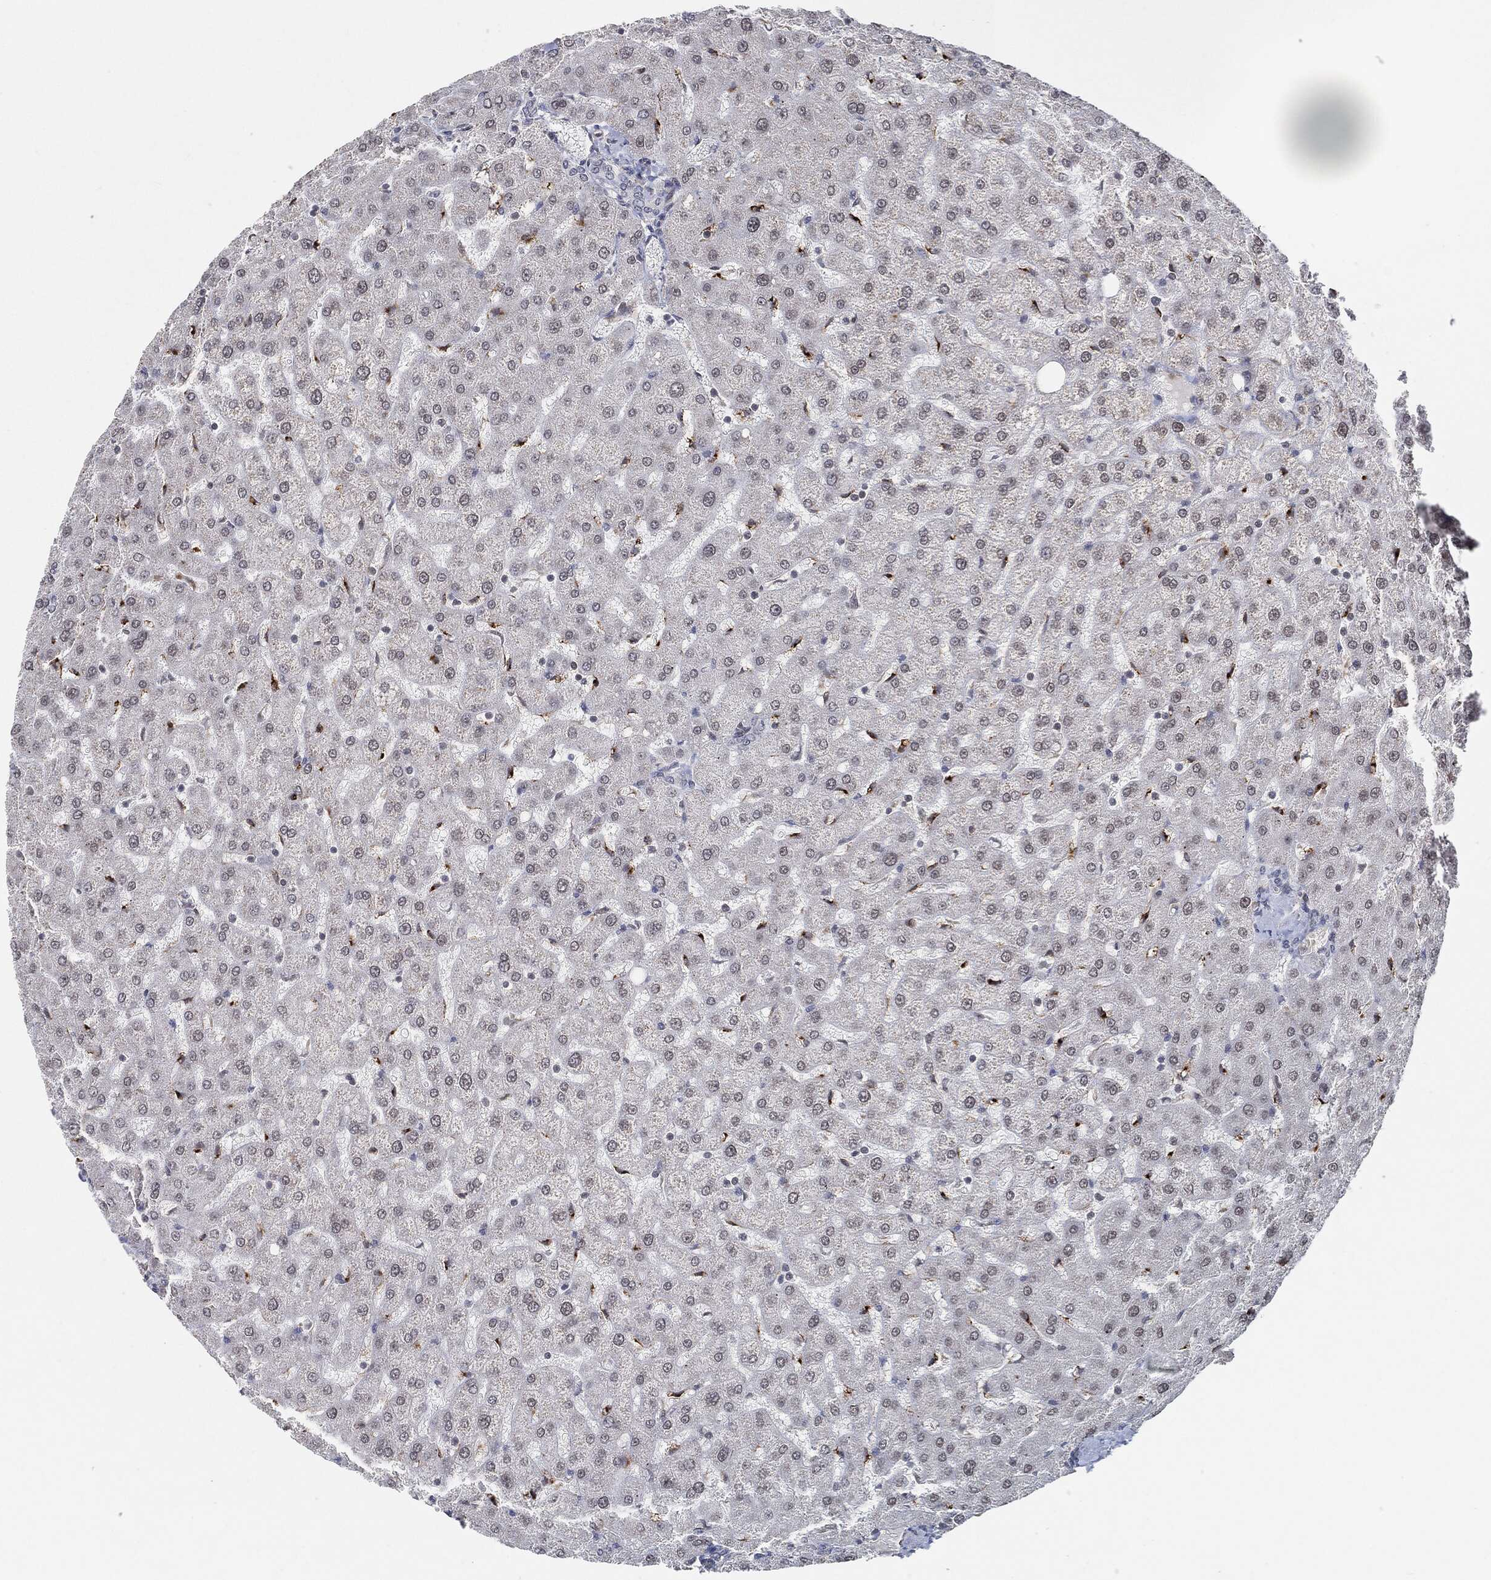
{"staining": {"intensity": "negative", "quantity": "none", "location": "none"}, "tissue": "liver", "cell_type": "Cholangiocytes", "image_type": "normal", "snomed": [{"axis": "morphology", "description": "Normal tissue, NOS"}, {"axis": "topography", "description": "Liver"}], "caption": "IHC micrograph of normal liver: liver stained with DAB (3,3'-diaminobenzidine) reveals no significant protein positivity in cholangiocytes. The staining is performed using DAB (3,3'-diaminobenzidine) brown chromogen with nuclei counter-stained in using hematoxylin.", "gene": "TP53RK", "patient": {"sex": "female", "age": 50}}